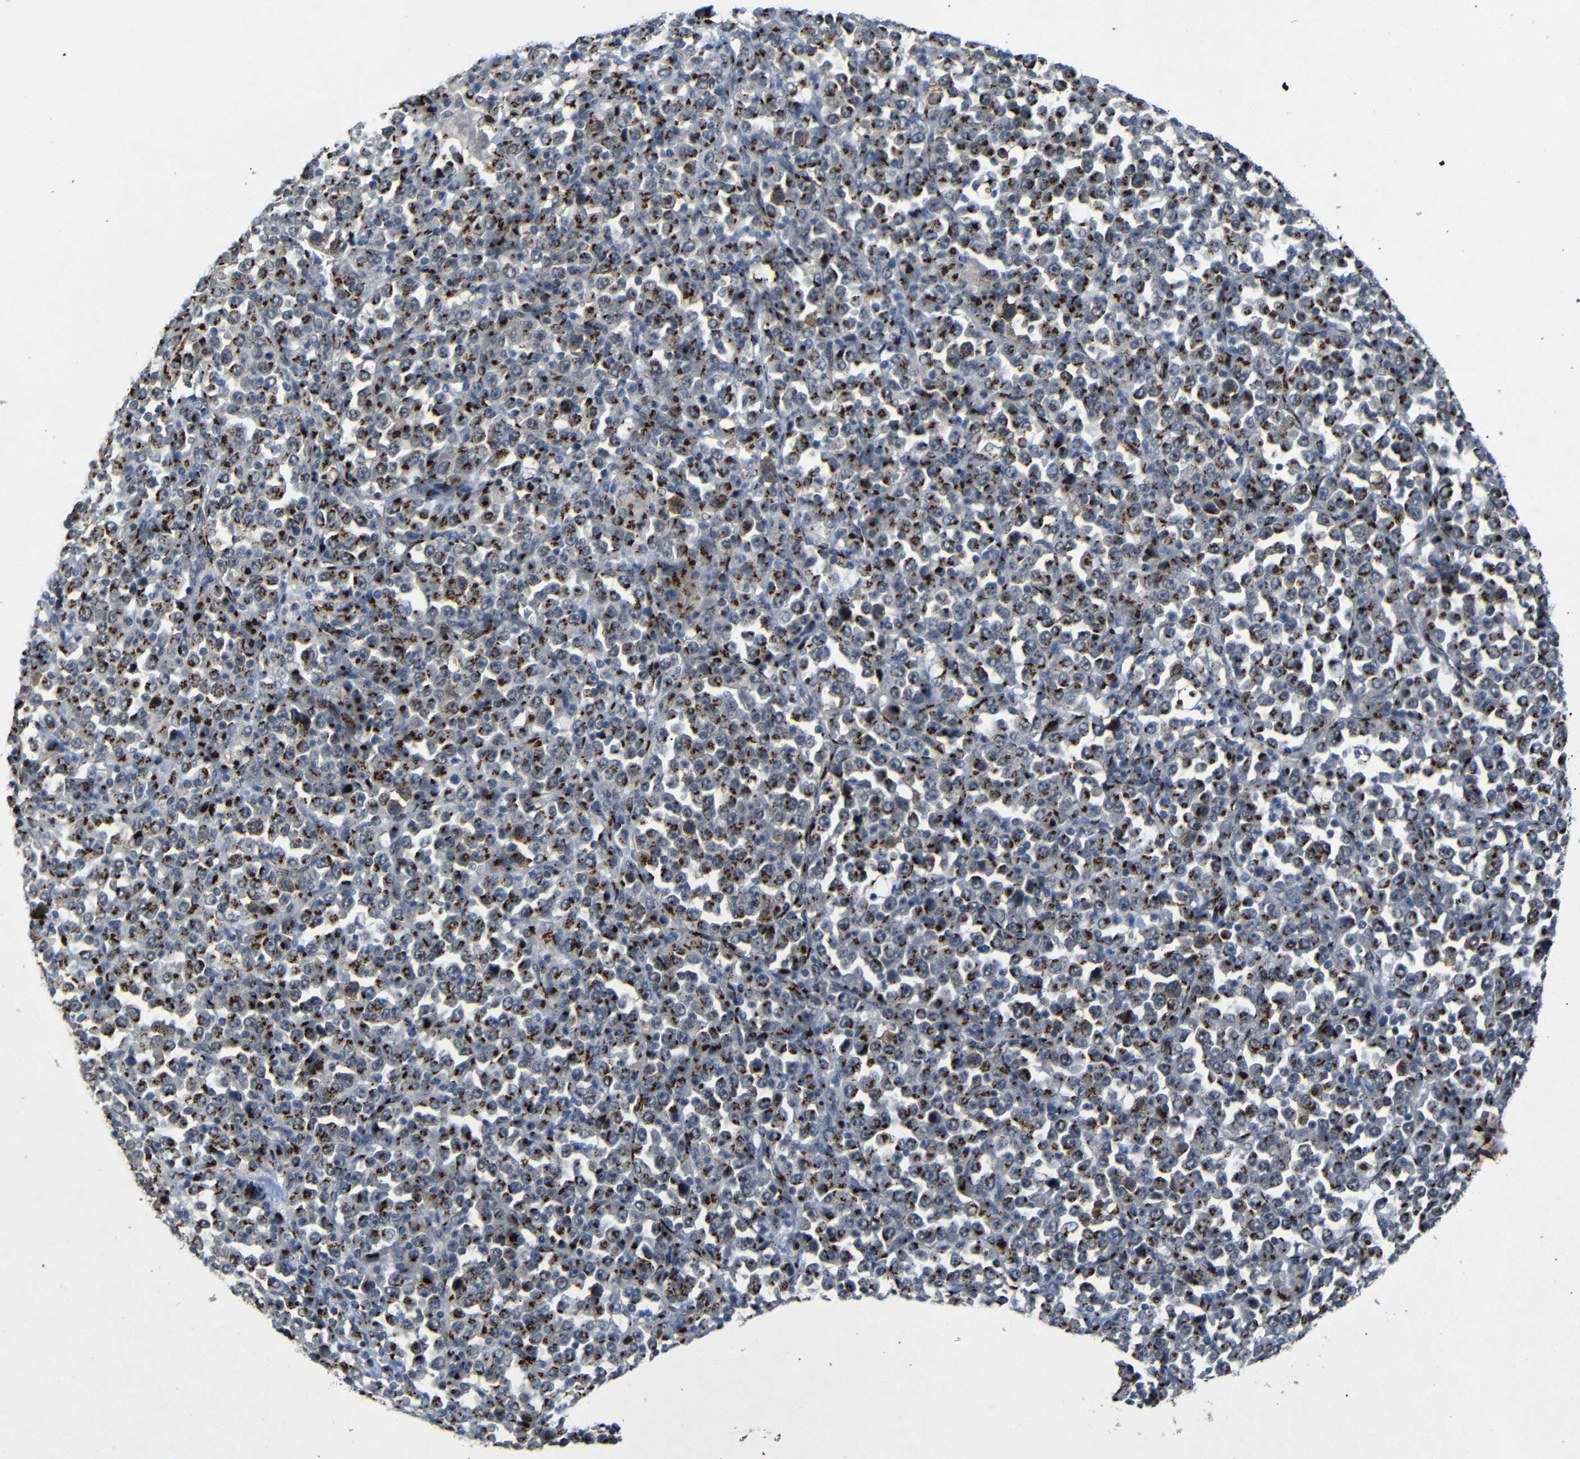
{"staining": {"intensity": "strong", "quantity": ">75%", "location": "cytoplasmic/membranous"}, "tissue": "stomach cancer", "cell_type": "Tumor cells", "image_type": "cancer", "snomed": [{"axis": "morphology", "description": "Normal tissue, NOS"}, {"axis": "morphology", "description": "Adenocarcinoma, NOS"}, {"axis": "topography", "description": "Stomach, upper"}, {"axis": "topography", "description": "Stomach"}], "caption": "Strong cytoplasmic/membranous staining for a protein is seen in about >75% of tumor cells of stomach cancer (adenocarcinoma) using immunohistochemistry (IHC).", "gene": "TGOLN2", "patient": {"sex": "male", "age": 59}}